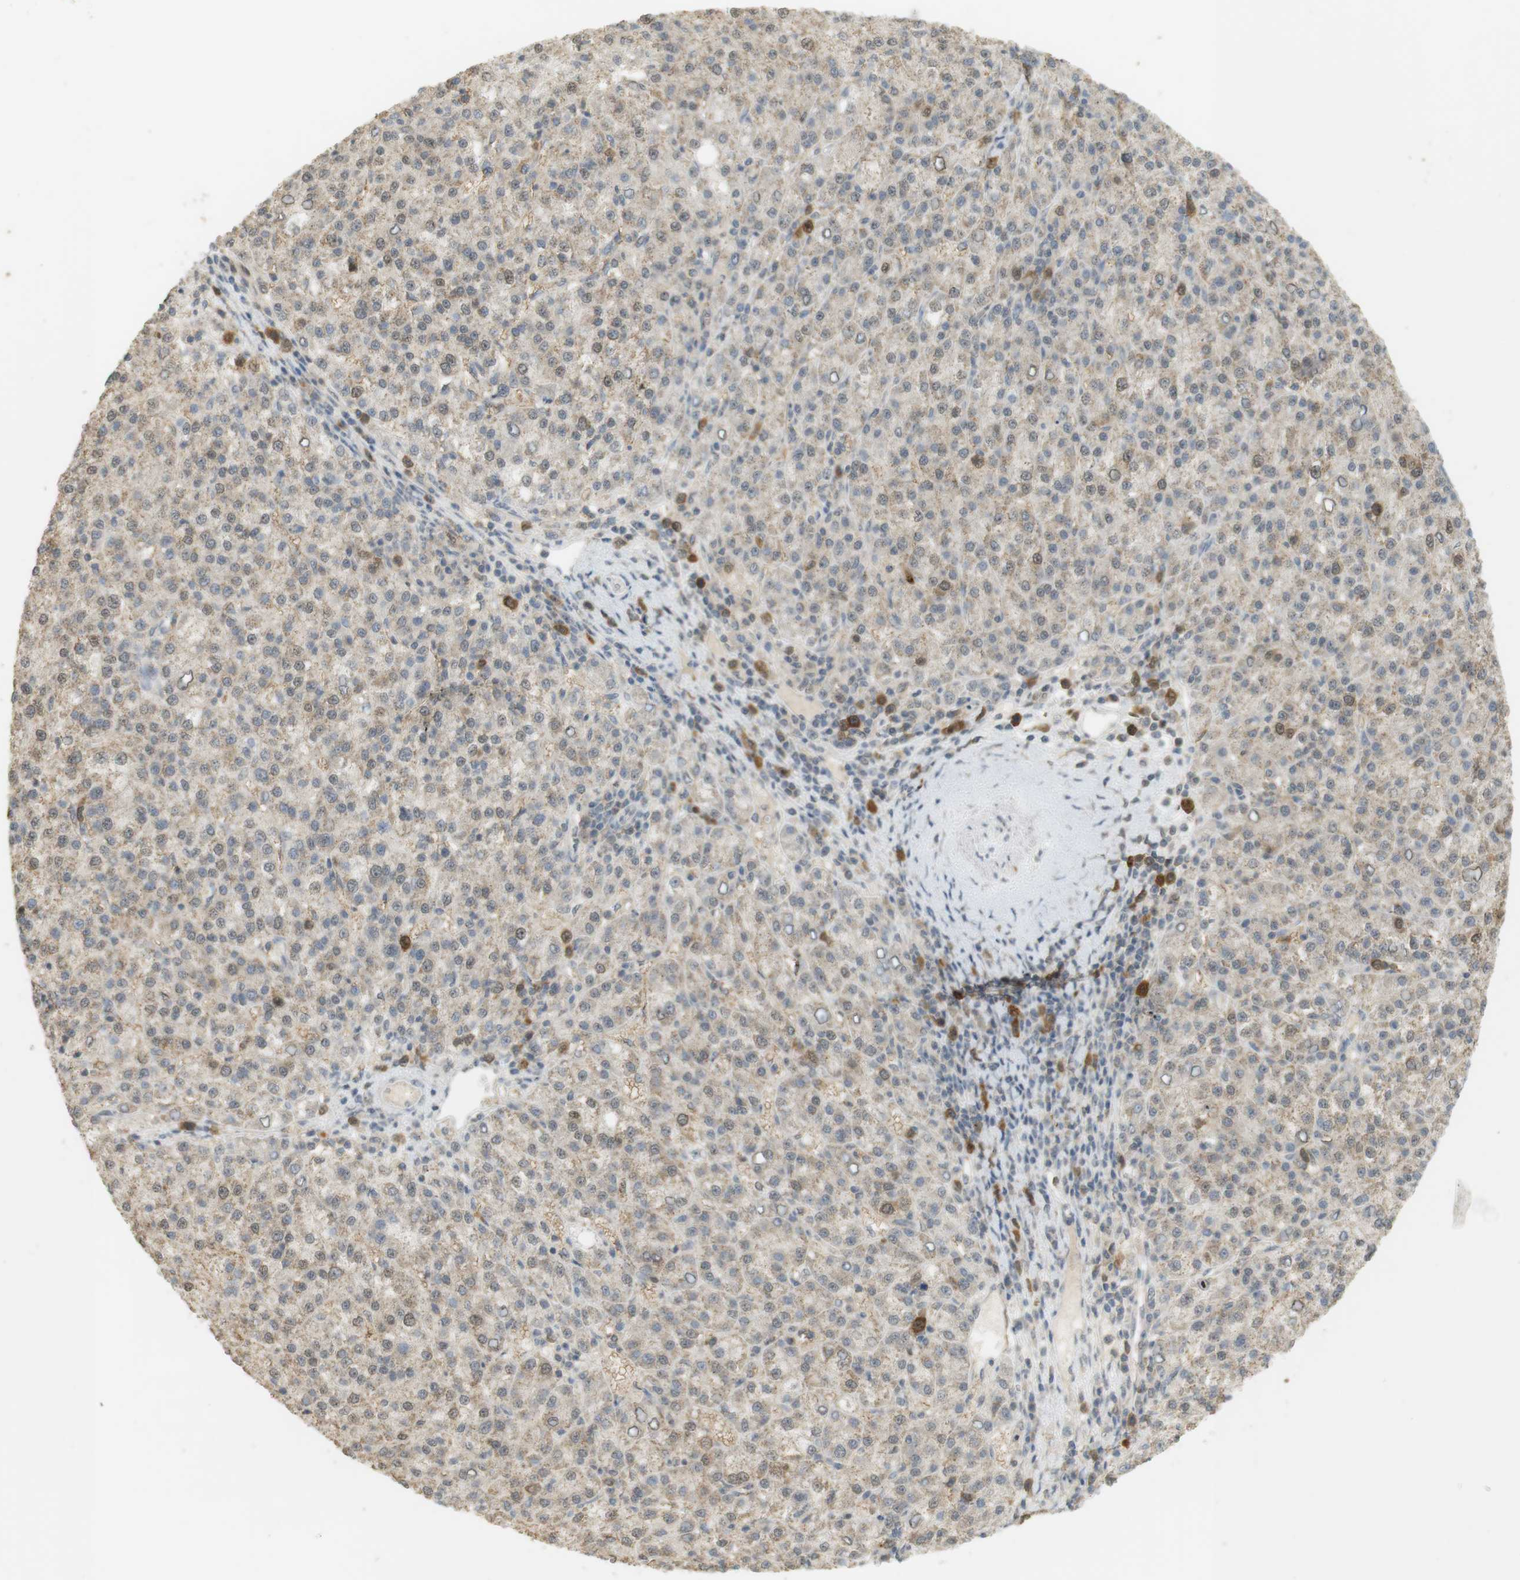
{"staining": {"intensity": "weak", "quantity": "<25%", "location": "cytoplasmic/membranous"}, "tissue": "liver cancer", "cell_type": "Tumor cells", "image_type": "cancer", "snomed": [{"axis": "morphology", "description": "Carcinoma, Hepatocellular, NOS"}, {"axis": "topography", "description": "Liver"}], "caption": "Immunohistochemical staining of liver cancer reveals no significant positivity in tumor cells. Brightfield microscopy of immunohistochemistry stained with DAB (brown) and hematoxylin (blue), captured at high magnification.", "gene": "TTK", "patient": {"sex": "female", "age": 58}}